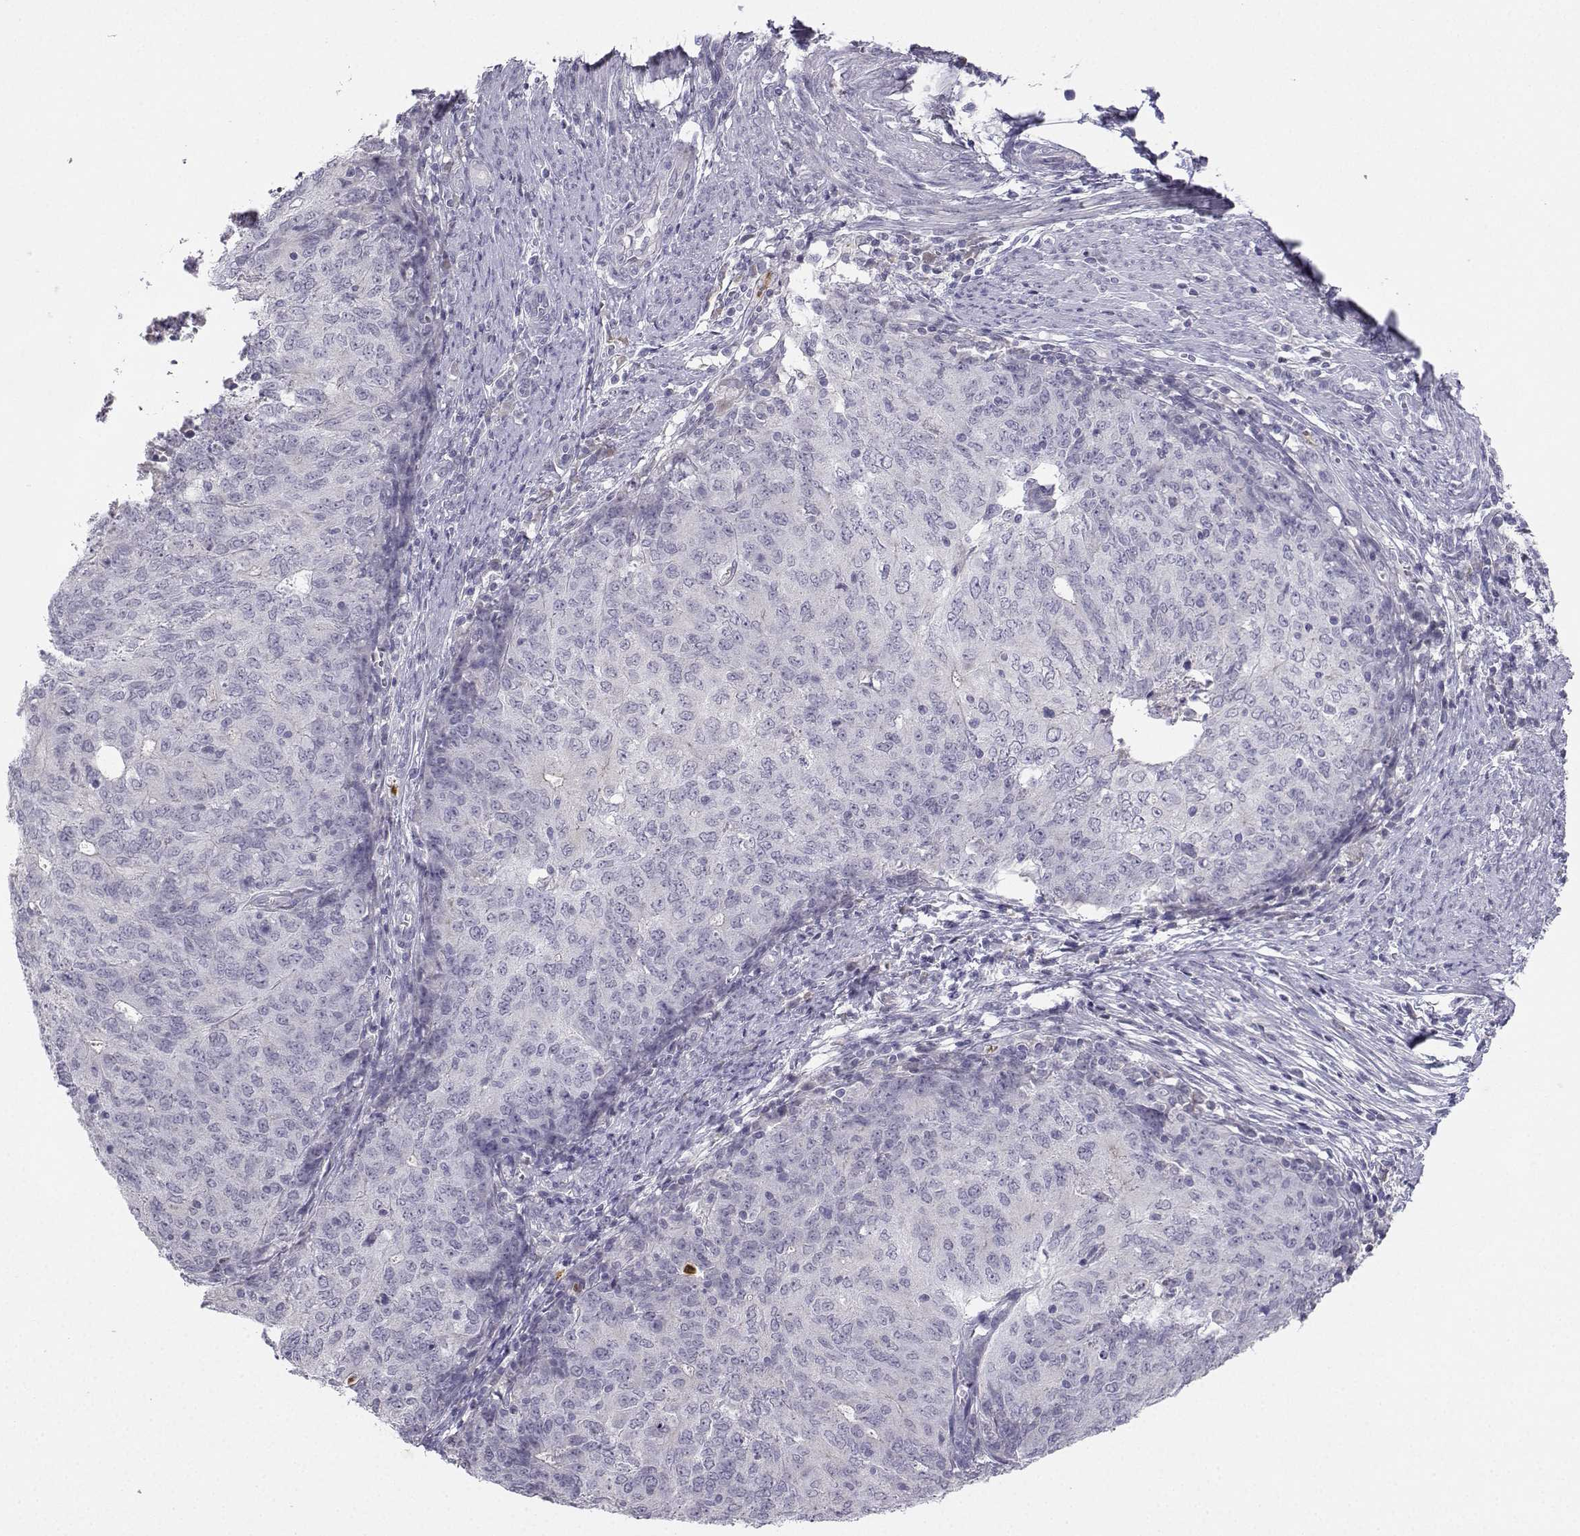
{"staining": {"intensity": "negative", "quantity": "none", "location": "none"}, "tissue": "endometrial cancer", "cell_type": "Tumor cells", "image_type": "cancer", "snomed": [{"axis": "morphology", "description": "Adenocarcinoma, NOS"}, {"axis": "topography", "description": "Endometrium"}], "caption": "High magnification brightfield microscopy of adenocarcinoma (endometrial) stained with DAB (3,3'-diaminobenzidine) (brown) and counterstained with hematoxylin (blue): tumor cells show no significant staining.", "gene": "CALY", "patient": {"sex": "female", "age": 82}}